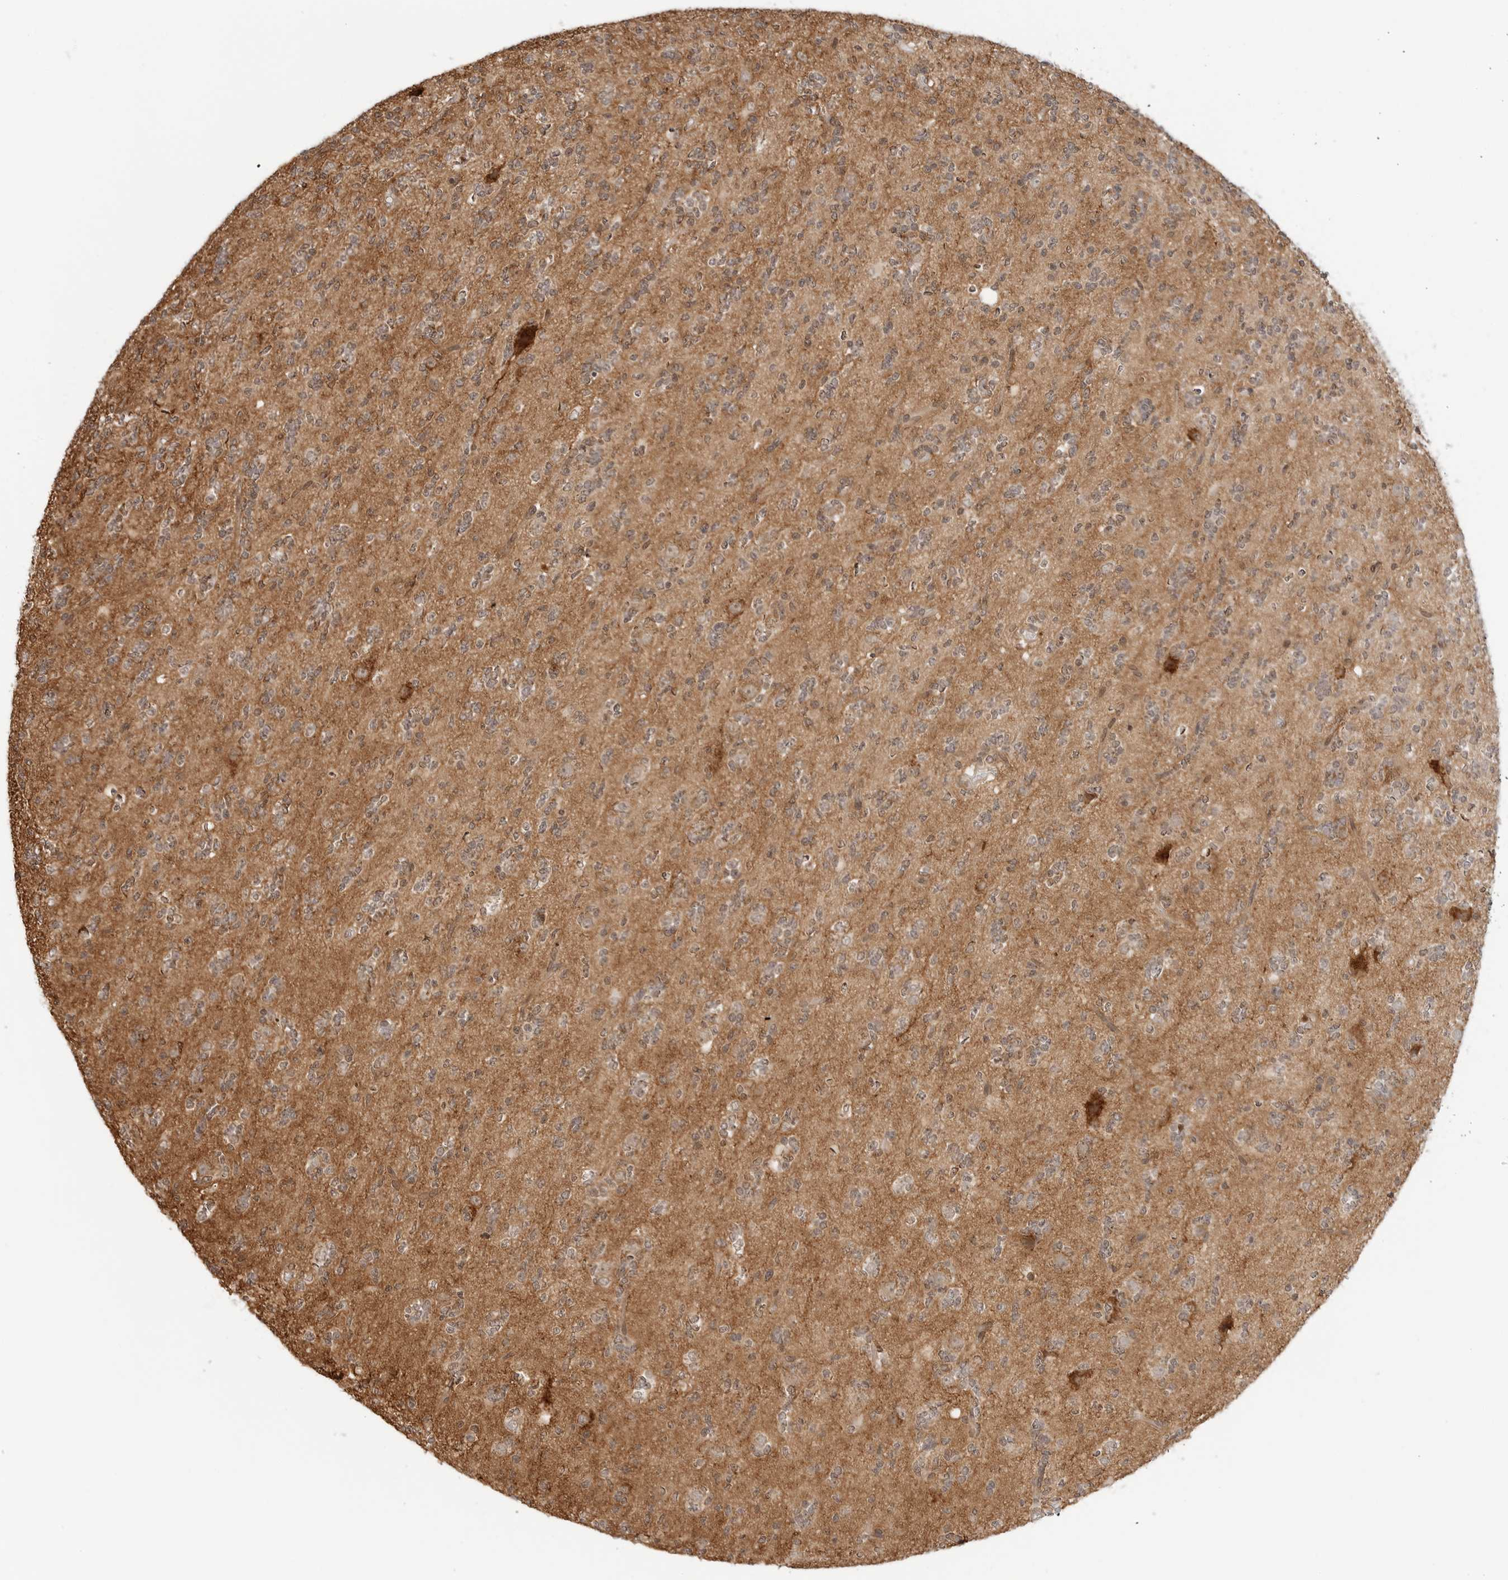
{"staining": {"intensity": "moderate", "quantity": ">75%", "location": "cytoplasmic/membranous"}, "tissue": "glioma", "cell_type": "Tumor cells", "image_type": "cancer", "snomed": [{"axis": "morphology", "description": "Glioma, malignant, High grade"}, {"axis": "topography", "description": "Brain"}], "caption": "Moderate cytoplasmic/membranous expression for a protein is seen in approximately >75% of tumor cells of high-grade glioma (malignant) using immunohistochemistry (IHC).", "gene": "POLR3GL", "patient": {"sex": "female", "age": 62}}